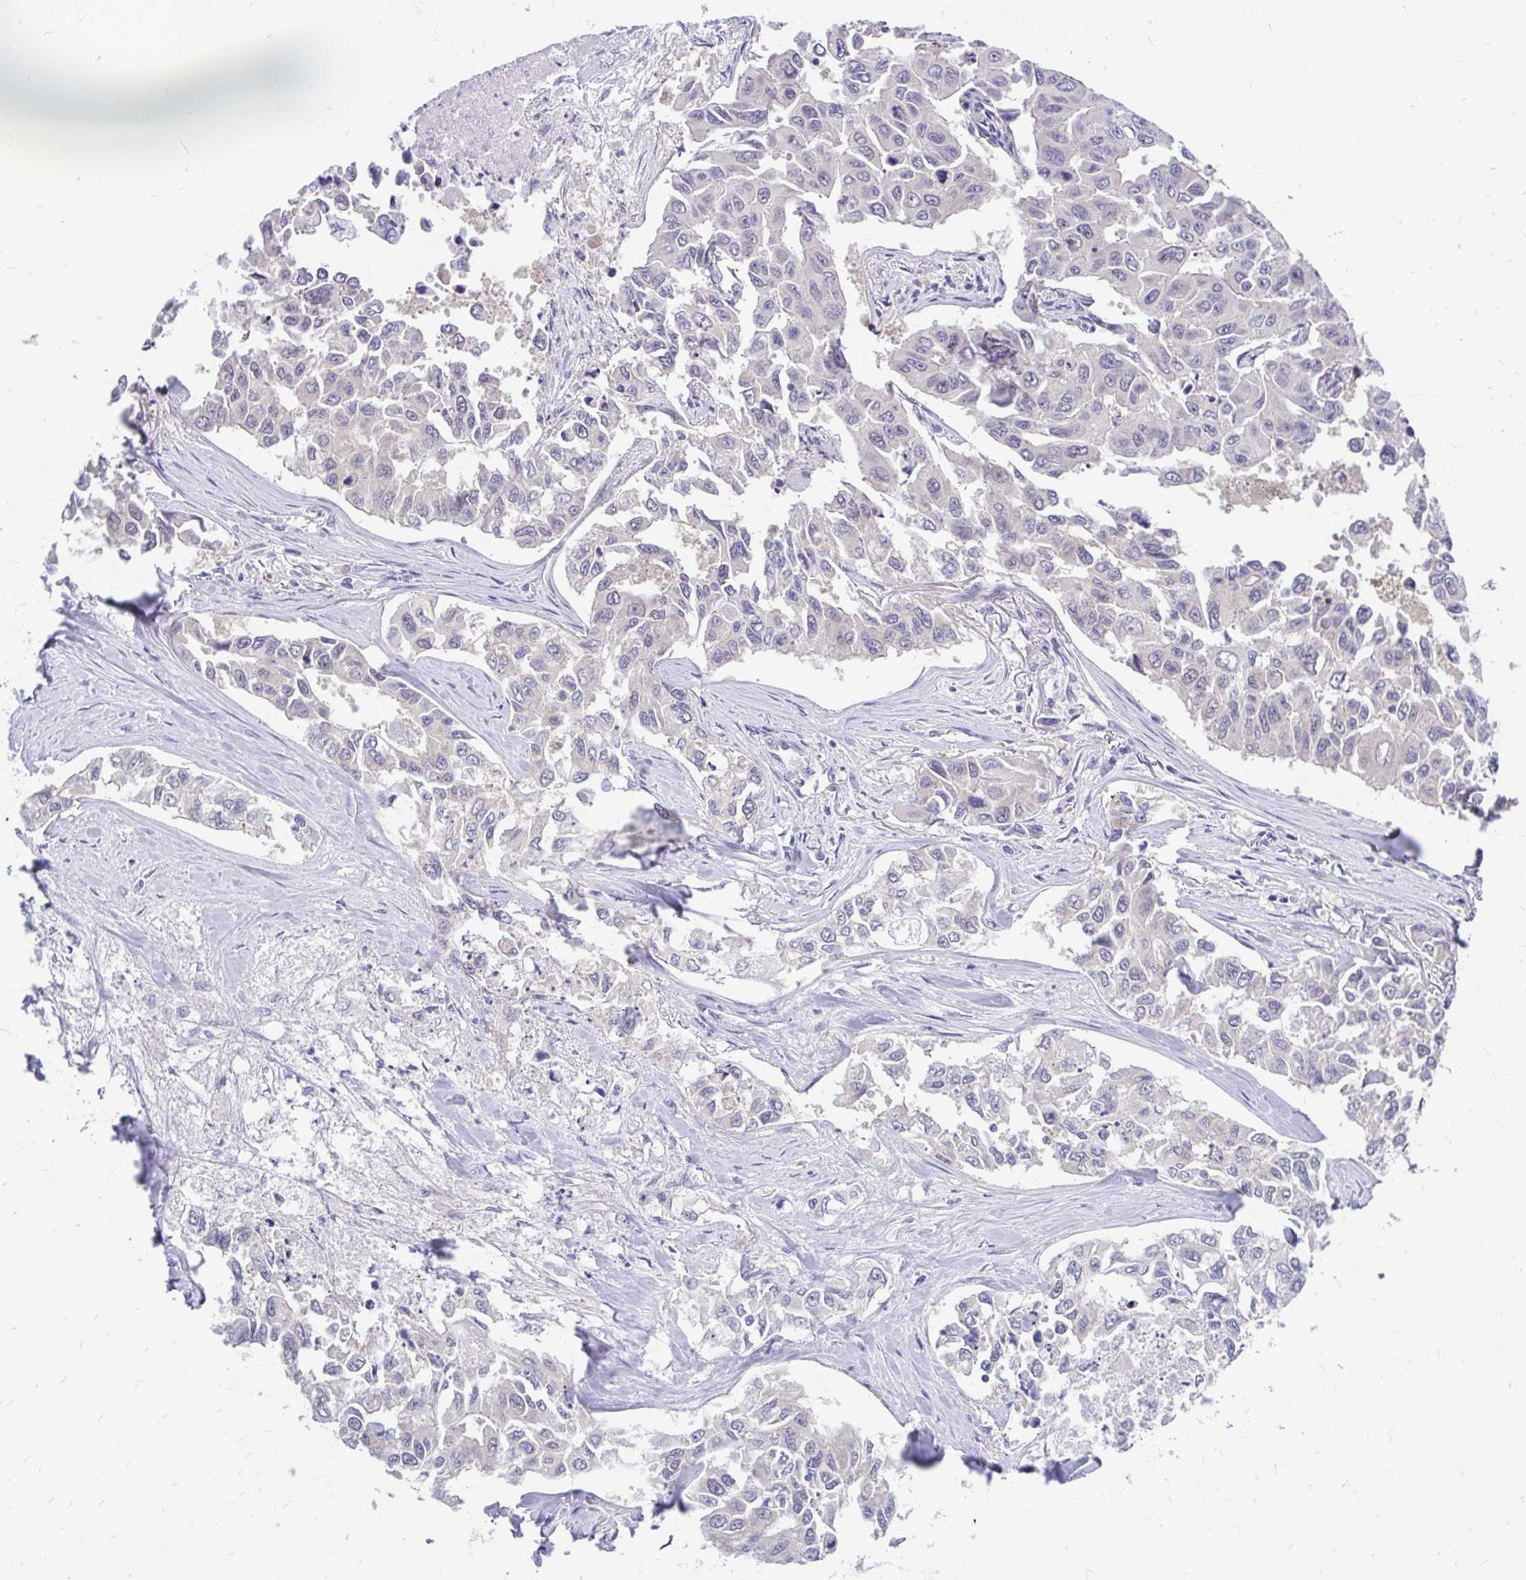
{"staining": {"intensity": "negative", "quantity": "none", "location": "none"}, "tissue": "lung cancer", "cell_type": "Tumor cells", "image_type": "cancer", "snomed": [{"axis": "morphology", "description": "Adenocarcinoma, NOS"}, {"axis": "topography", "description": "Lung"}], "caption": "An immunohistochemistry (IHC) histopathology image of lung adenocarcinoma is shown. There is no staining in tumor cells of lung adenocarcinoma.", "gene": "MAP1LC3A", "patient": {"sex": "male", "age": 64}}